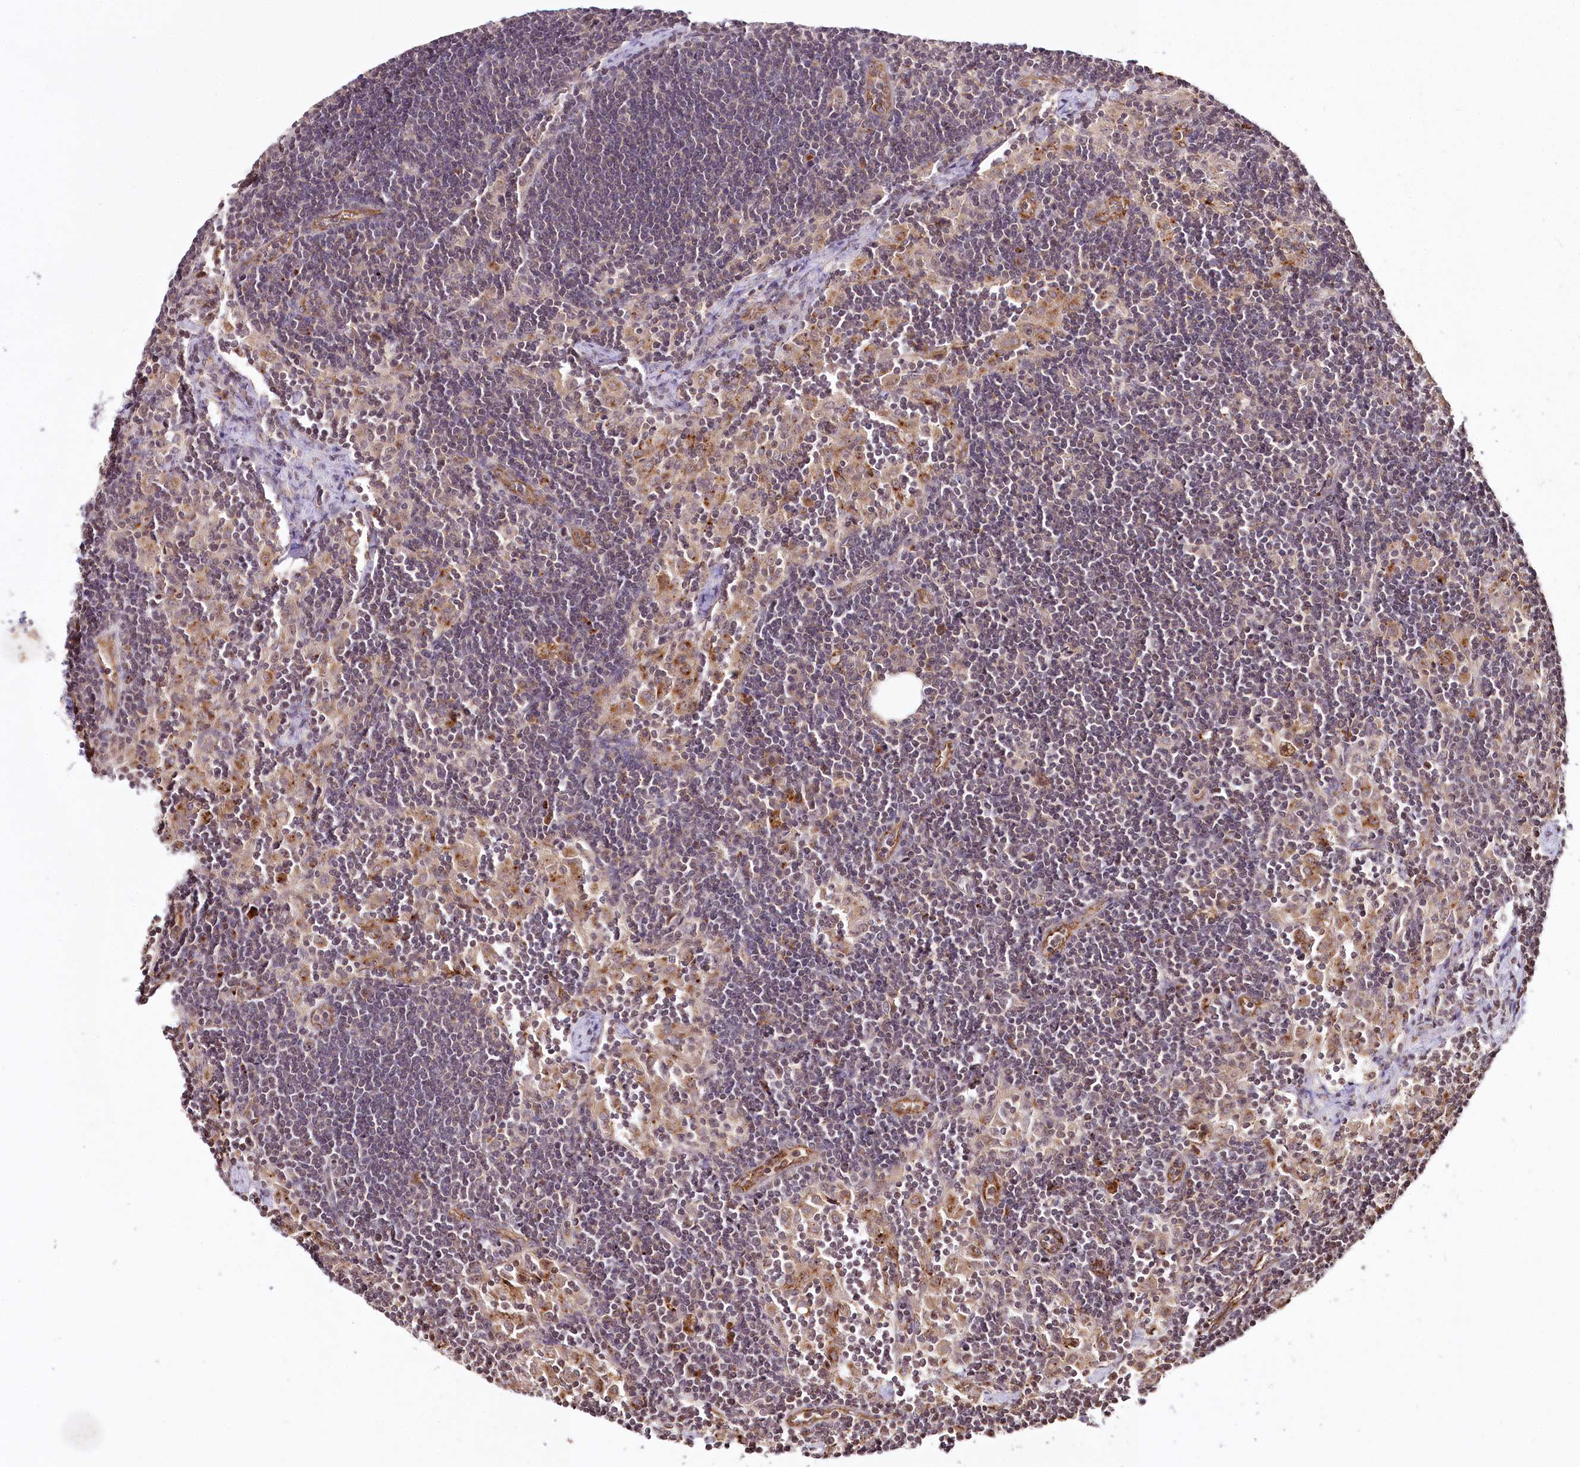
{"staining": {"intensity": "moderate", "quantity": "<25%", "location": "cytoplasmic/membranous"}, "tissue": "lymph node", "cell_type": "Germinal center cells", "image_type": "normal", "snomed": [{"axis": "morphology", "description": "Normal tissue, NOS"}, {"axis": "topography", "description": "Lymph node"}], "caption": "A micrograph of lymph node stained for a protein reveals moderate cytoplasmic/membranous brown staining in germinal center cells. Immunohistochemistry stains the protein of interest in brown and the nuclei are stained blue.", "gene": "HOXC8", "patient": {"sex": "male", "age": 24}}